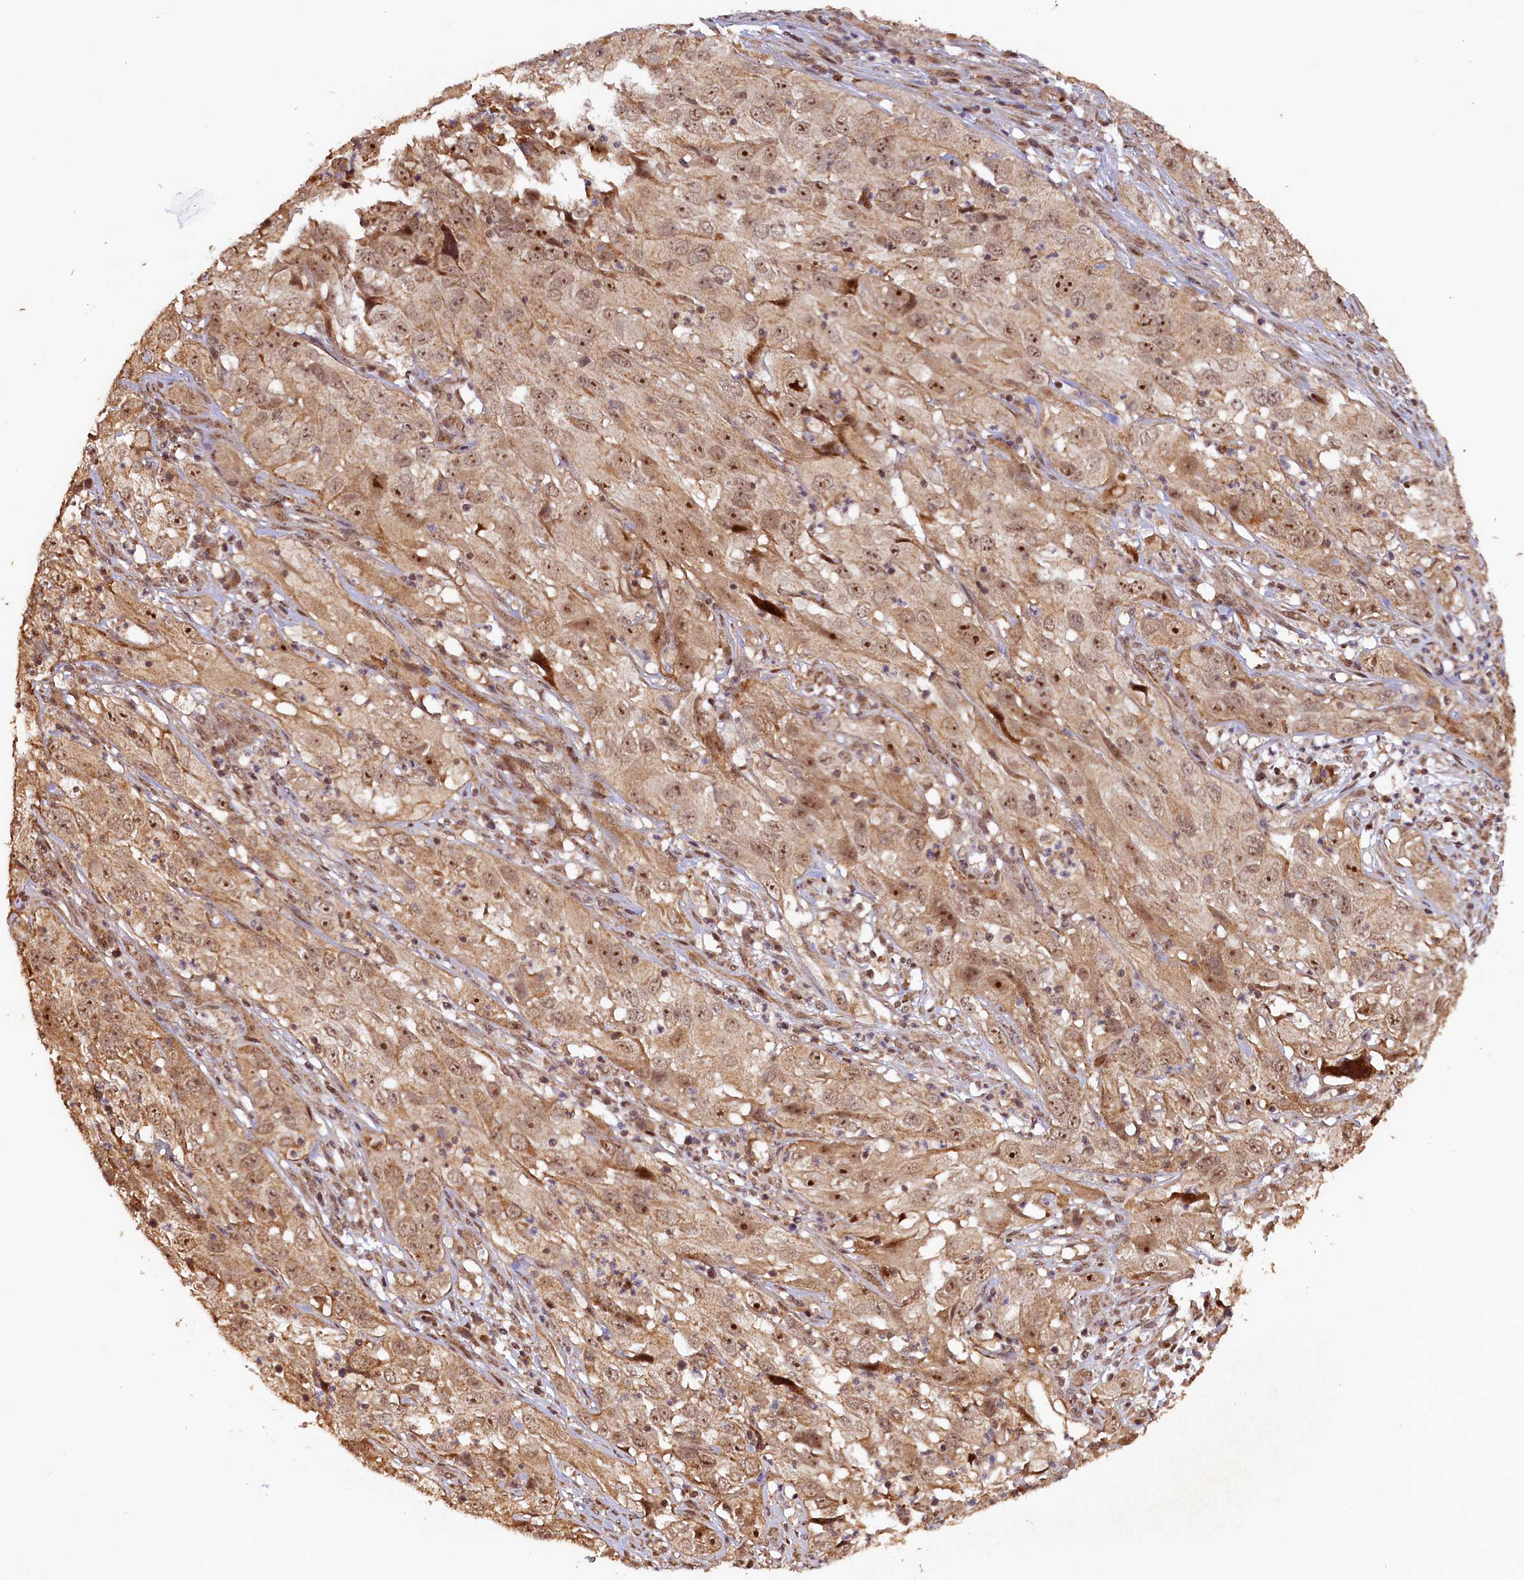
{"staining": {"intensity": "moderate", "quantity": ">75%", "location": "cytoplasmic/membranous,nuclear"}, "tissue": "cervical cancer", "cell_type": "Tumor cells", "image_type": "cancer", "snomed": [{"axis": "morphology", "description": "Squamous cell carcinoma, NOS"}, {"axis": "topography", "description": "Cervix"}], "caption": "Immunohistochemistry micrograph of human cervical squamous cell carcinoma stained for a protein (brown), which reveals medium levels of moderate cytoplasmic/membranous and nuclear positivity in approximately >75% of tumor cells.", "gene": "SHPRH", "patient": {"sex": "female", "age": 32}}